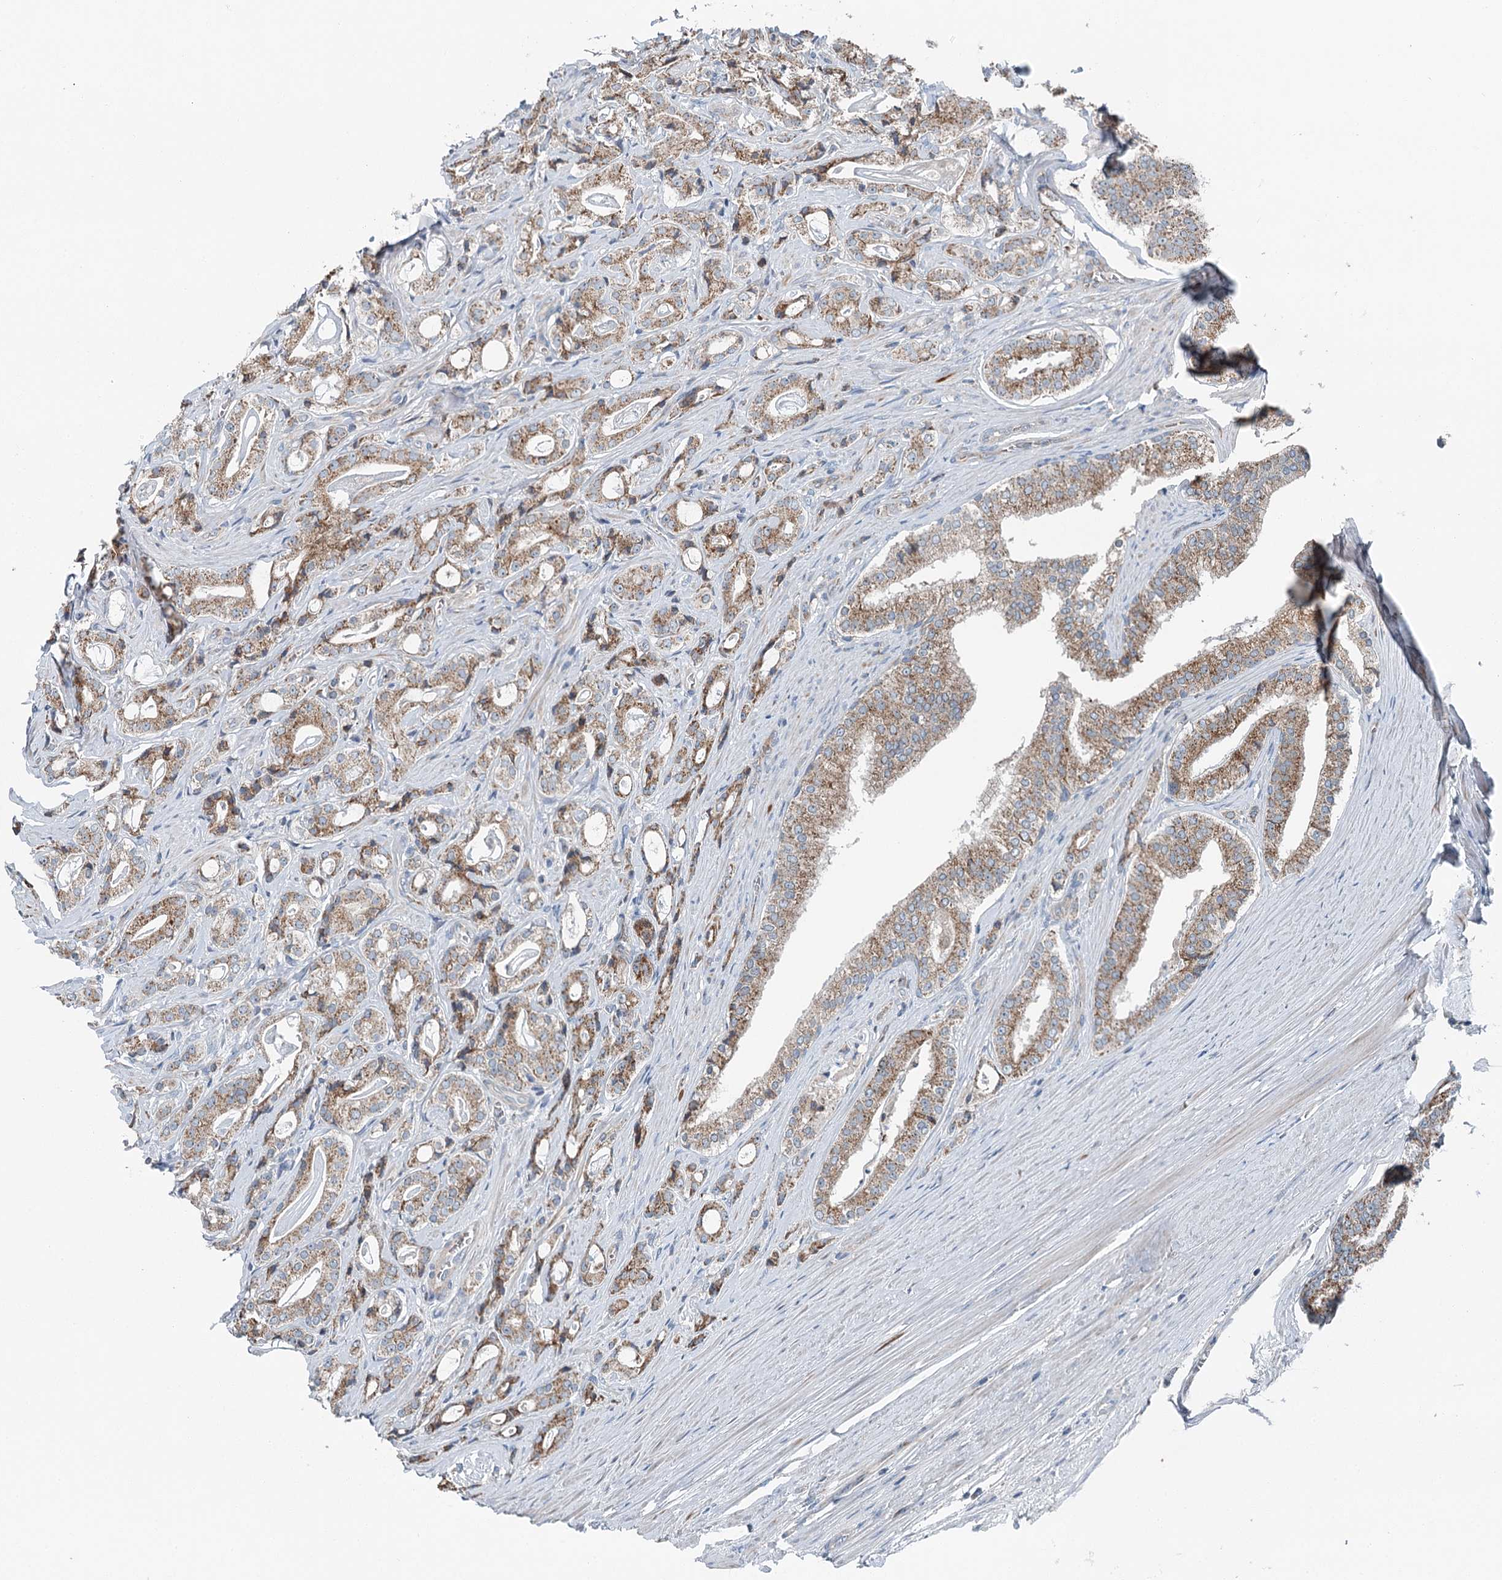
{"staining": {"intensity": "moderate", "quantity": ">75%", "location": "cytoplasmic/membranous"}, "tissue": "prostate cancer", "cell_type": "Tumor cells", "image_type": "cancer", "snomed": [{"axis": "morphology", "description": "Adenocarcinoma, High grade"}, {"axis": "topography", "description": "Prostate"}], "caption": "A brown stain highlights moderate cytoplasmic/membranous staining of a protein in prostate adenocarcinoma (high-grade) tumor cells.", "gene": "CHCHD5", "patient": {"sex": "male", "age": 63}}